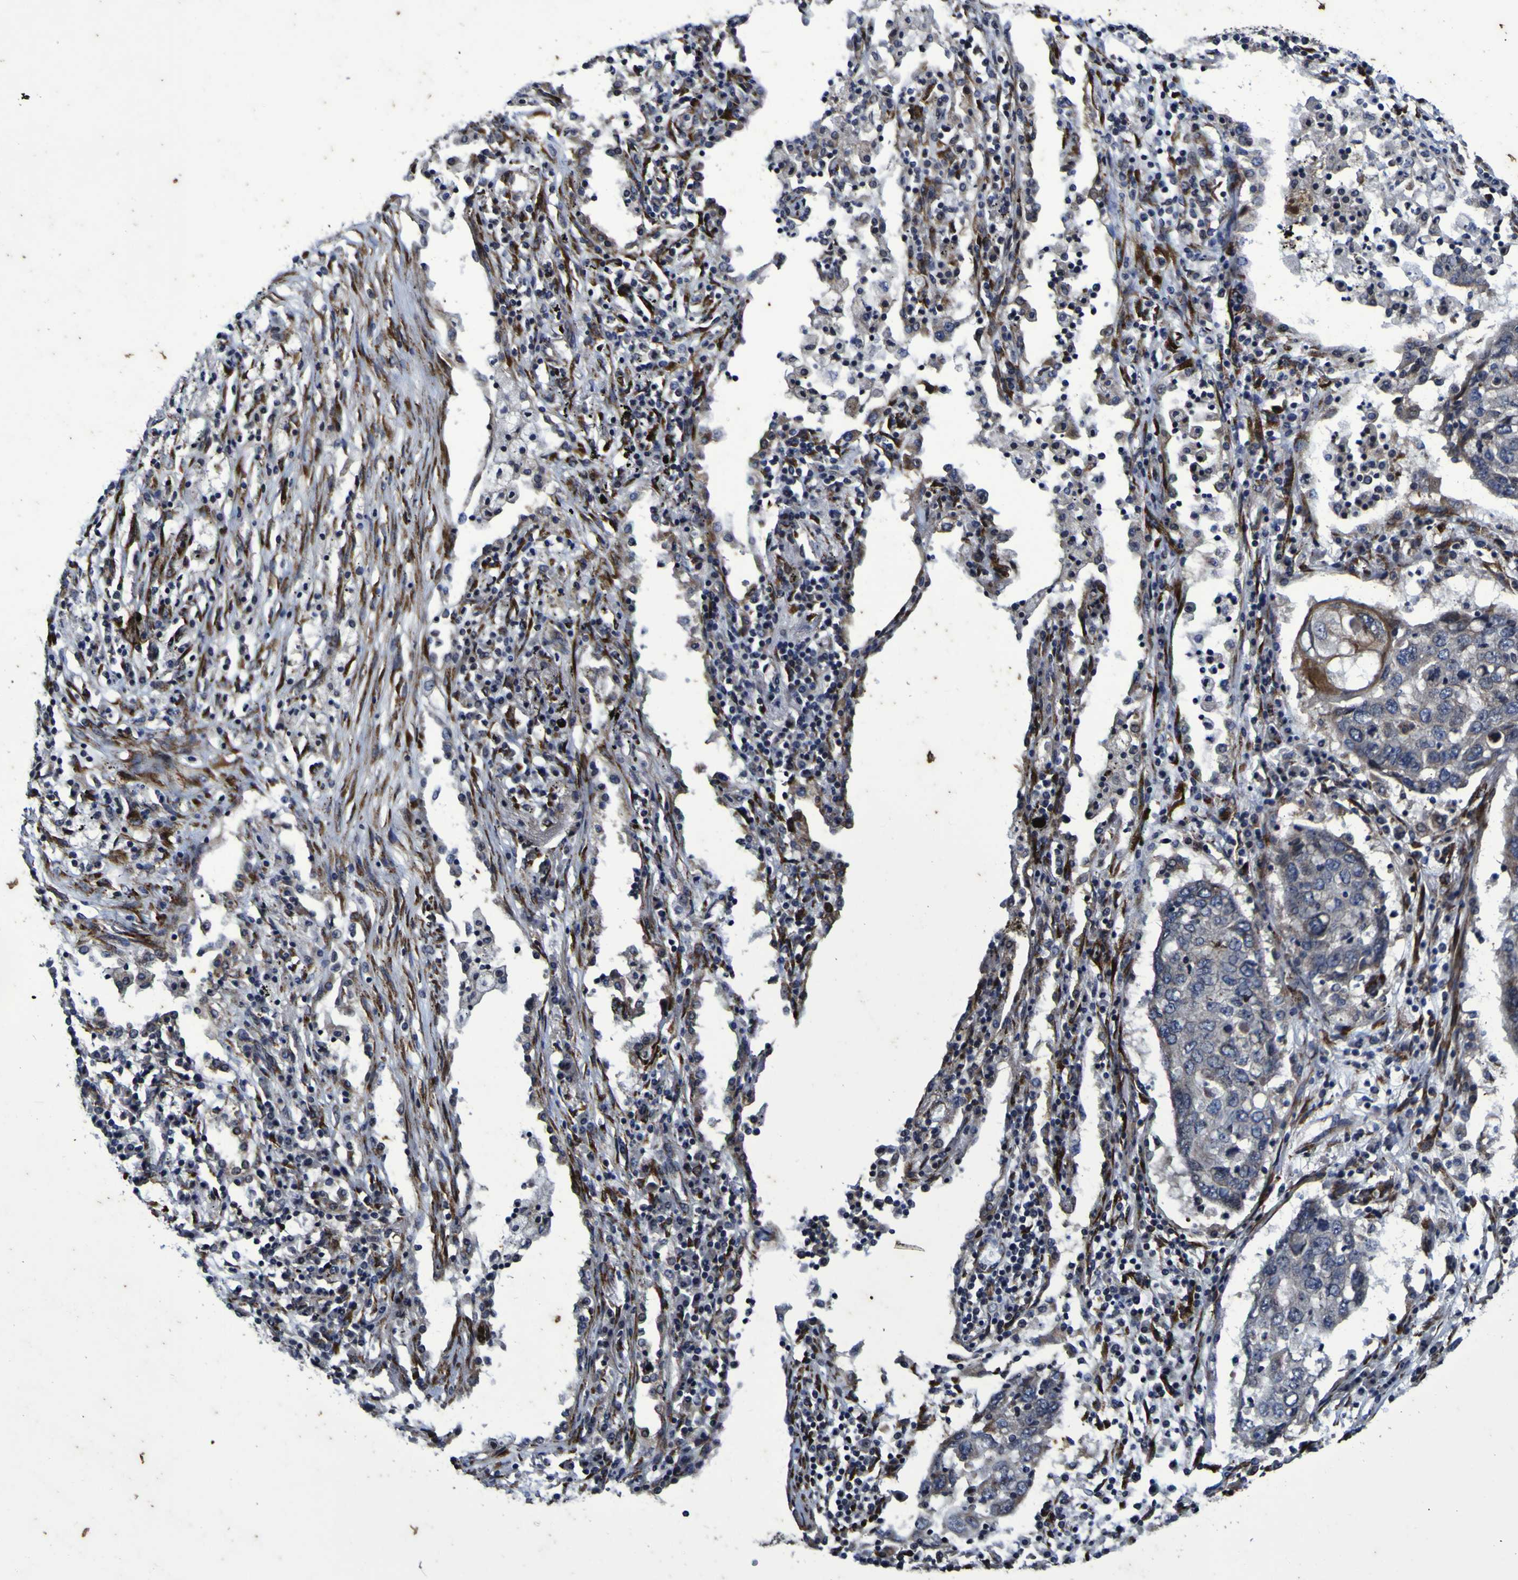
{"staining": {"intensity": "negative", "quantity": "none", "location": "none"}, "tissue": "lung cancer", "cell_type": "Tumor cells", "image_type": "cancer", "snomed": [{"axis": "morphology", "description": "Squamous cell carcinoma, NOS"}, {"axis": "topography", "description": "Lung"}], "caption": "DAB (3,3'-diaminobenzidine) immunohistochemical staining of lung squamous cell carcinoma demonstrates no significant expression in tumor cells.", "gene": "P3H1", "patient": {"sex": "female", "age": 63}}